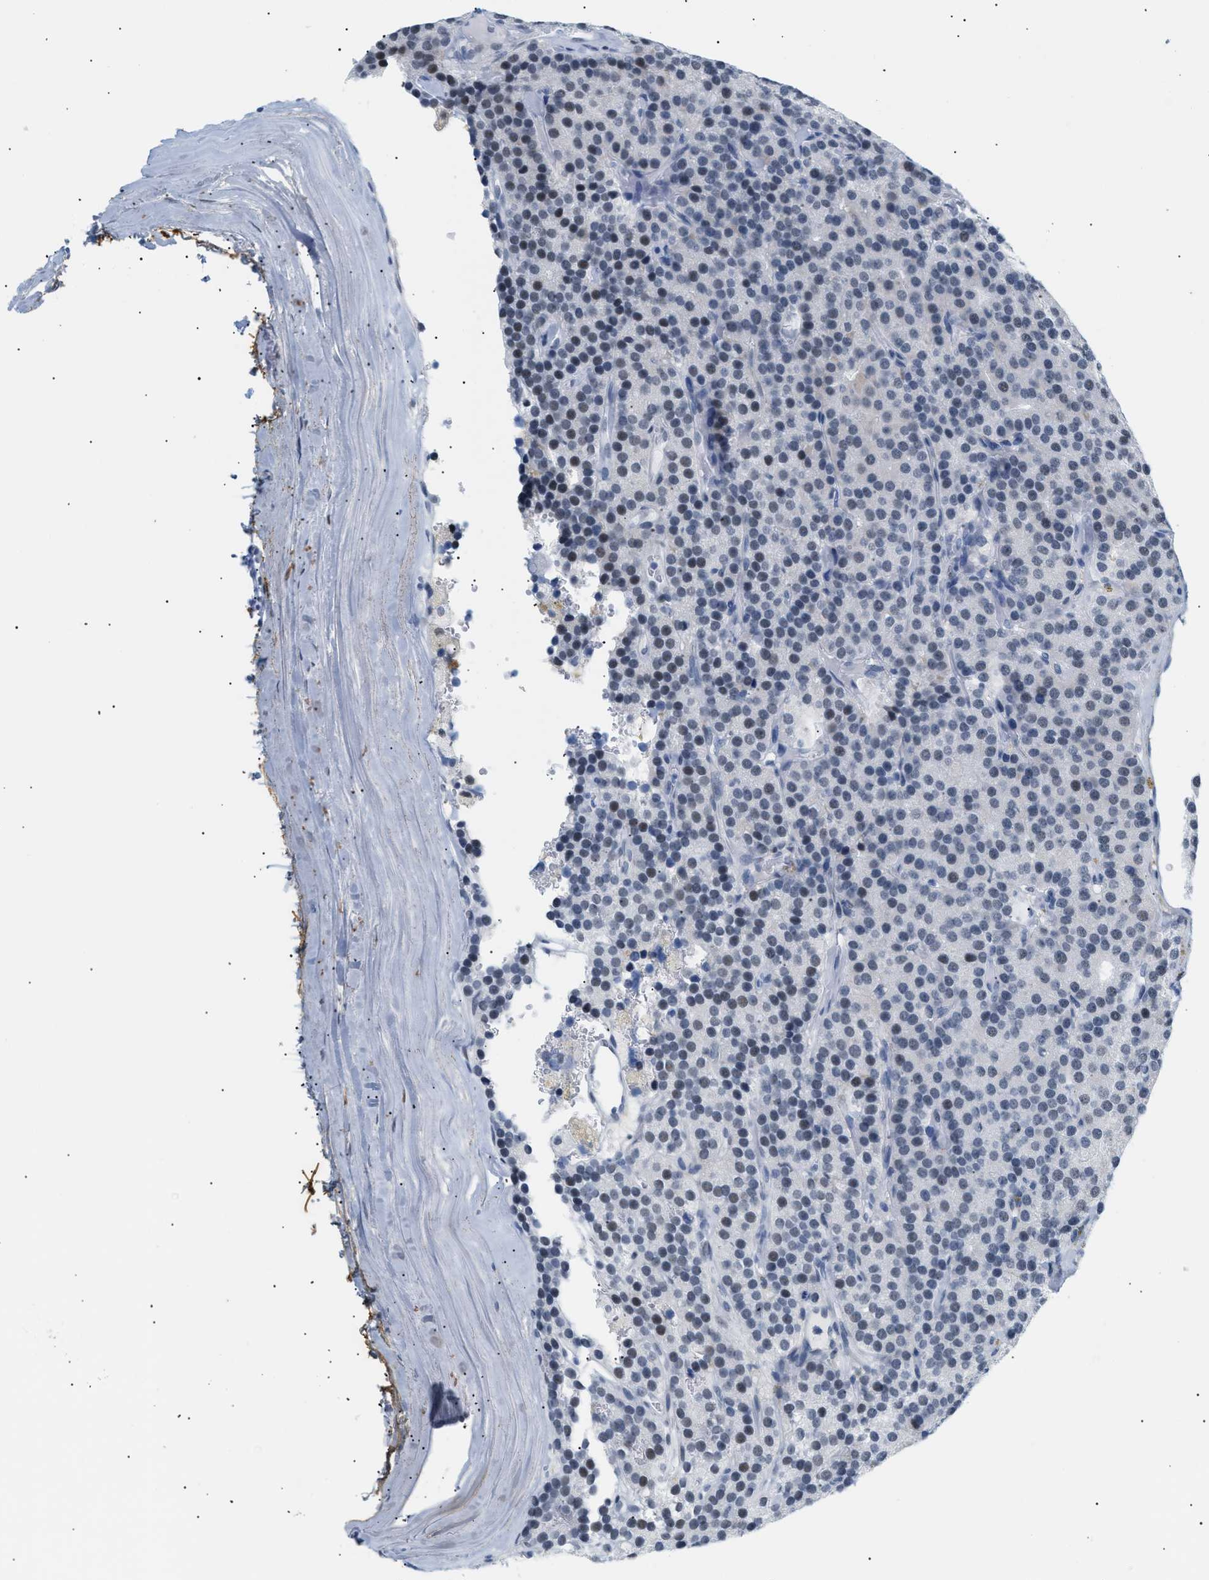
{"staining": {"intensity": "negative", "quantity": "none", "location": "none"}, "tissue": "parathyroid gland", "cell_type": "Glandular cells", "image_type": "normal", "snomed": [{"axis": "morphology", "description": "Normal tissue, NOS"}, {"axis": "morphology", "description": "Adenoma, NOS"}, {"axis": "topography", "description": "Parathyroid gland"}], "caption": "This is an immunohistochemistry (IHC) image of normal parathyroid gland. There is no expression in glandular cells.", "gene": "ELN", "patient": {"sex": "female", "age": 86}}